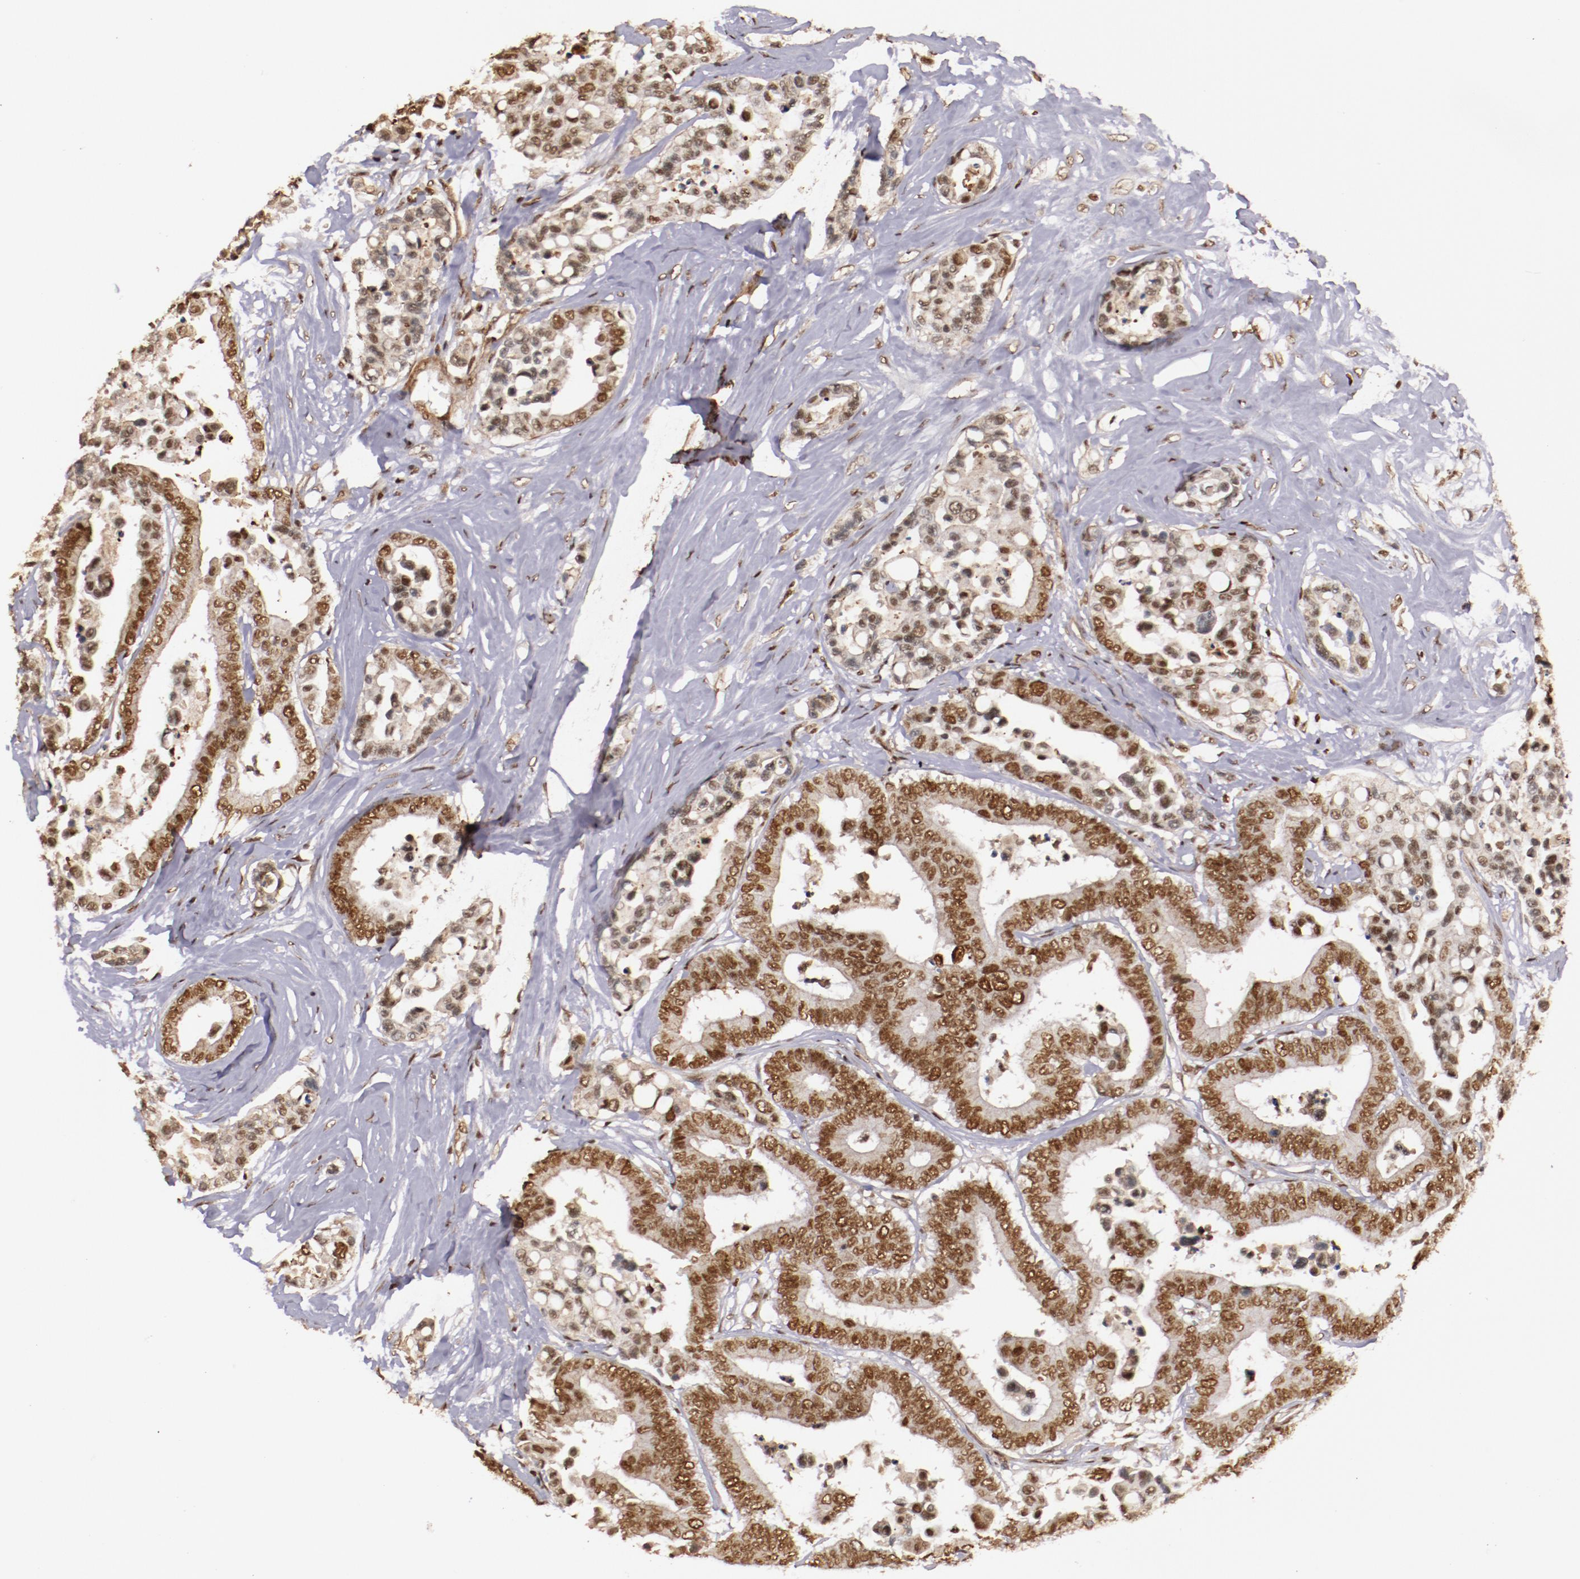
{"staining": {"intensity": "moderate", "quantity": ">75%", "location": "nuclear"}, "tissue": "colorectal cancer", "cell_type": "Tumor cells", "image_type": "cancer", "snomed": [{"axis": "morphology", "description": "Adenocarcinoma, NOS"}, {"axis": "topography", "description": "Colon"}], "caption": "Human colorectal cancer (adenocarcinoma) stained with a protein marker exhibits moderate staining in tumor cells.", "gene": "STAG2", "patient": {"sex": "male", "age": 82}}